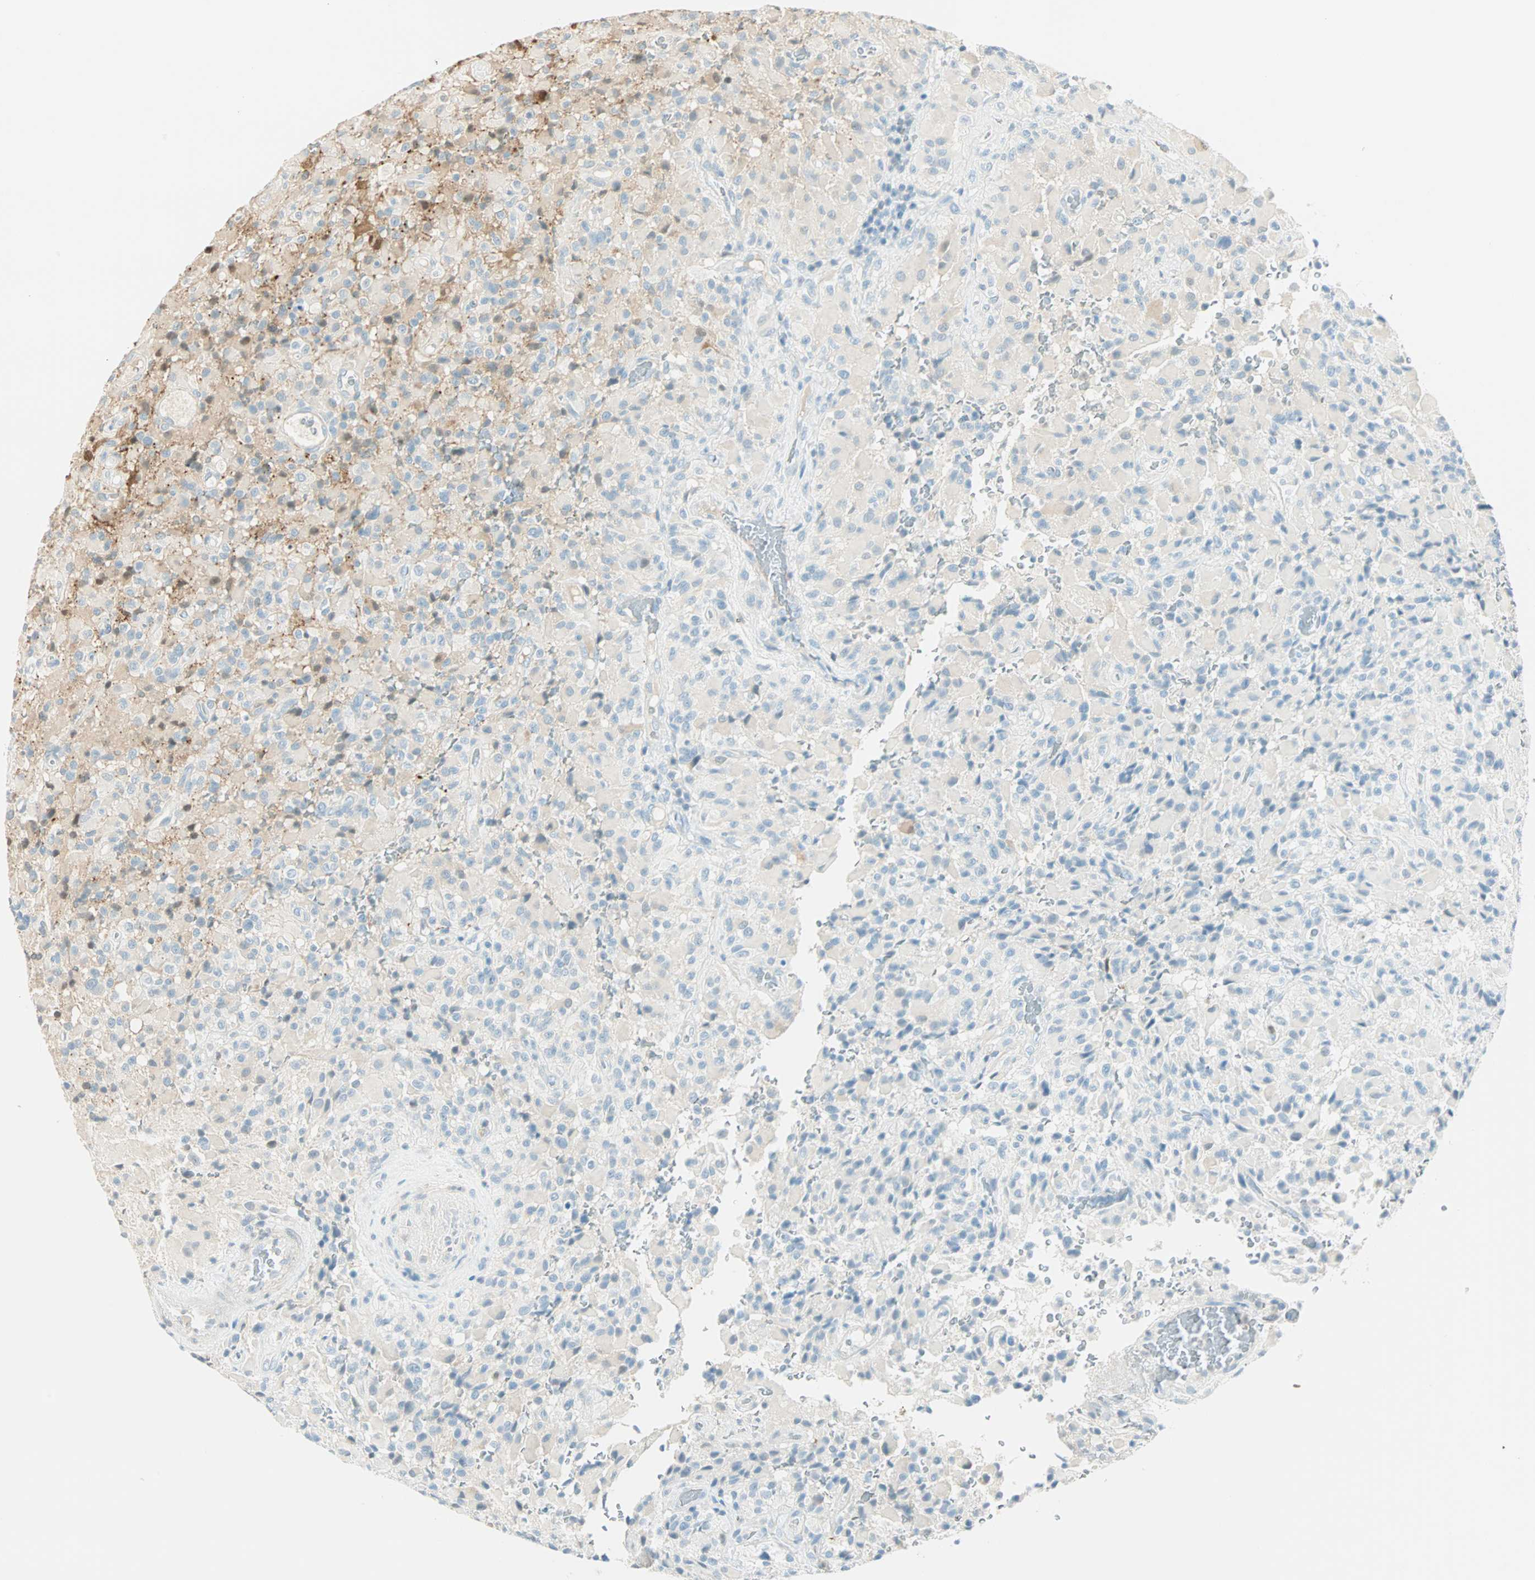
{"staining": {"intensity": "moderate", "quantity": "<25%", "location": "cytoplasmic/membranous,nuclear"}, "tissue": "glioma", "cell_type": "Tumor cells", "image_type": "cancer", "snomed": [{"axis": "morphology", "description": "Glioma, malignant, High grade"}, {"axis": "topography", "description": "Brain"}], "caption": "DAB (3,3'-diaminobenzidine) immunohistochemical staining of human glioma demonstrates moderate cytoplasmic/membranous and nuclear protein expression in about <25% of tumor cells.", "gene": "S100A1", "patient": {"sex": "male", "age": 71}}